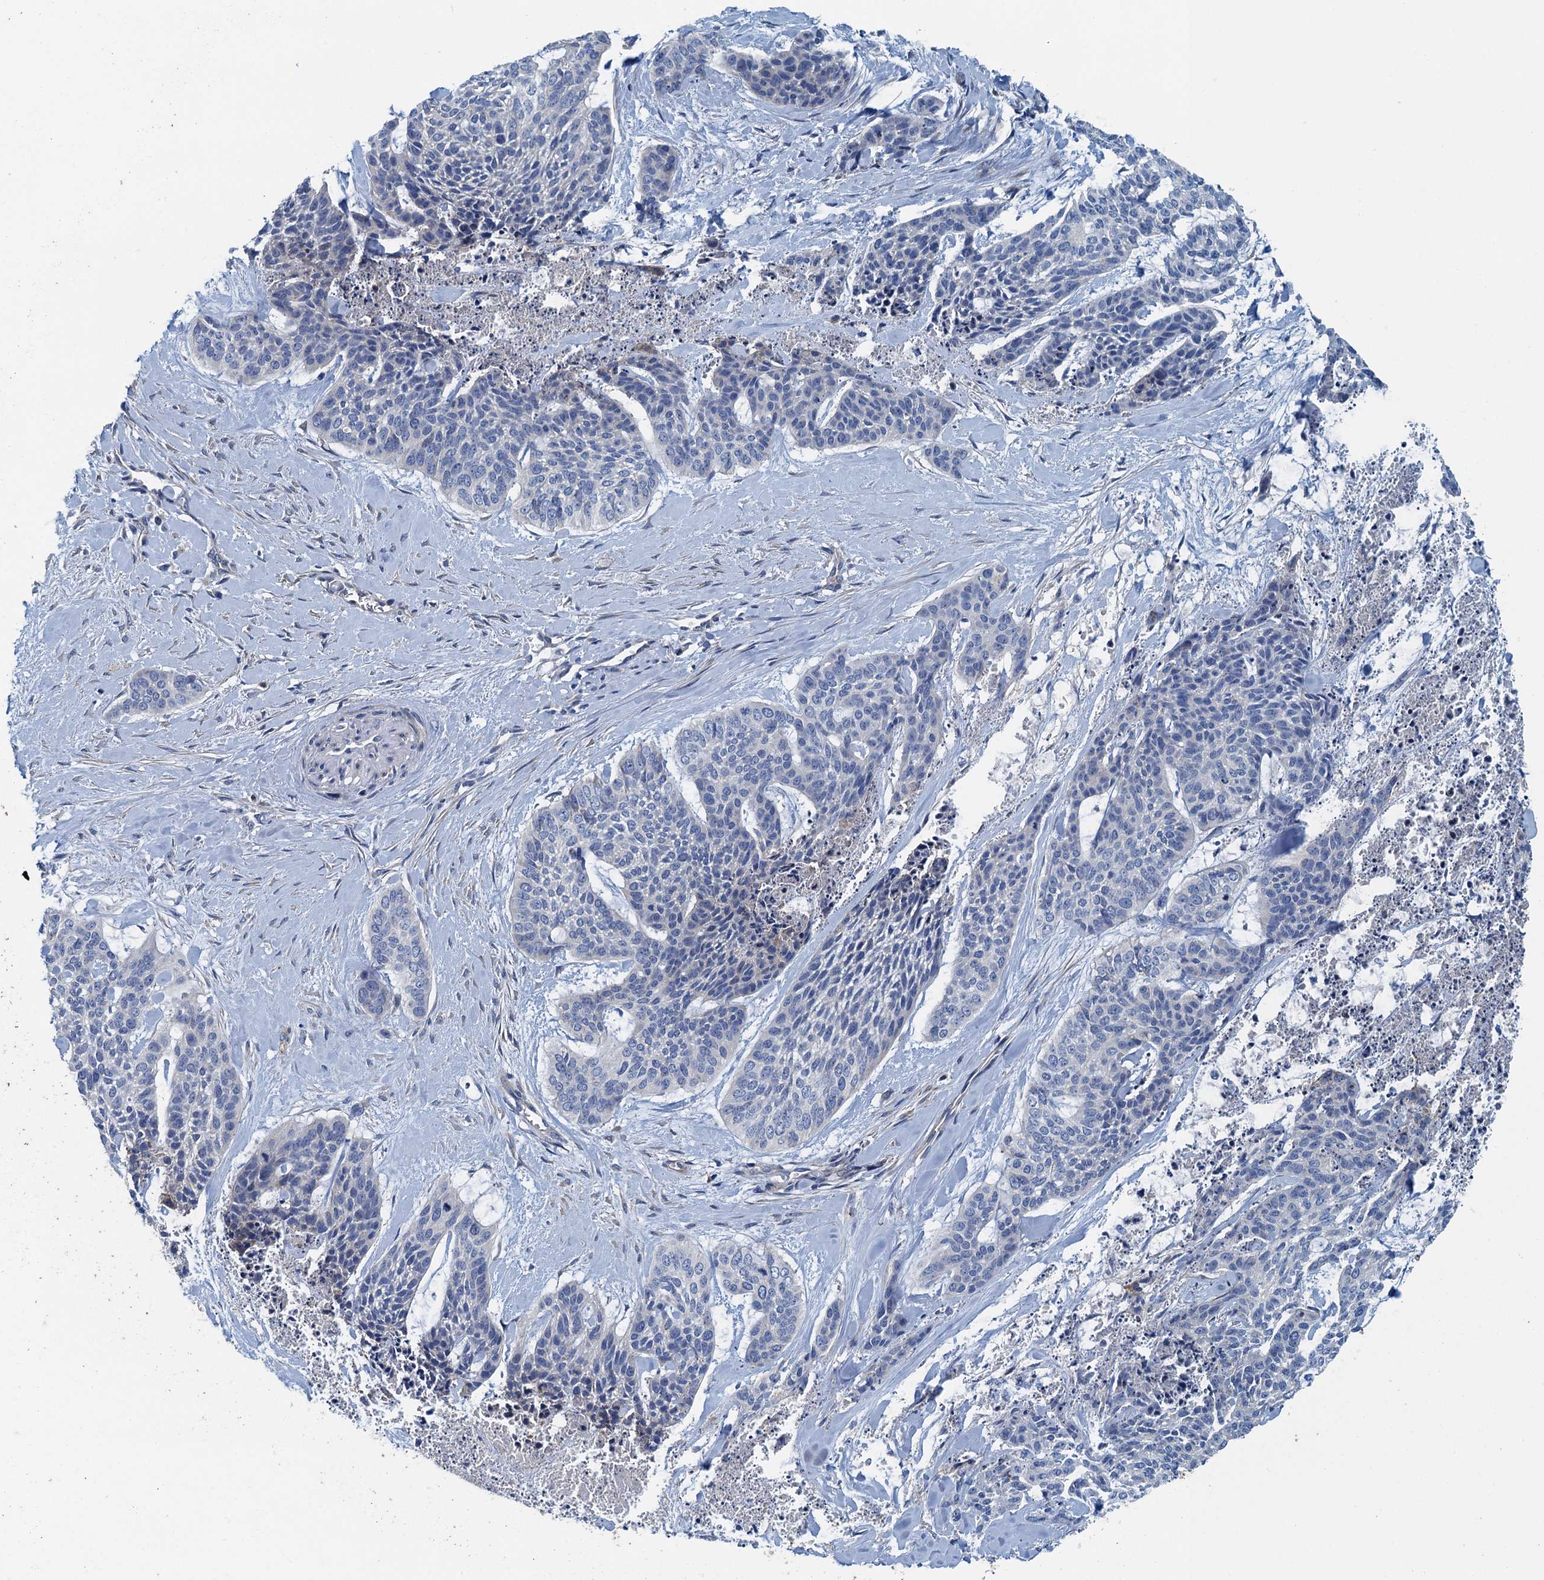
{"staining": {"intensity": "negative", "quantity": "none", "location": "none"}, "tissue": "skin cancer", "cell_type": "Tumor cells", "image_type": "cancer", "snomed": [{"axis": "morphology", "description": "Basal cell carcinoma"}, {"axis": "topography", "description": "Skin"}], "caption": "DAB (3,3'-diaminobenzidine) immunohistochemical staining of human basal cell carcinoma (skin) demonstrates no significant expression in tumor cells.", "gene": "PPP1R14D", "patient": {"sex": "female", "age": 64}}